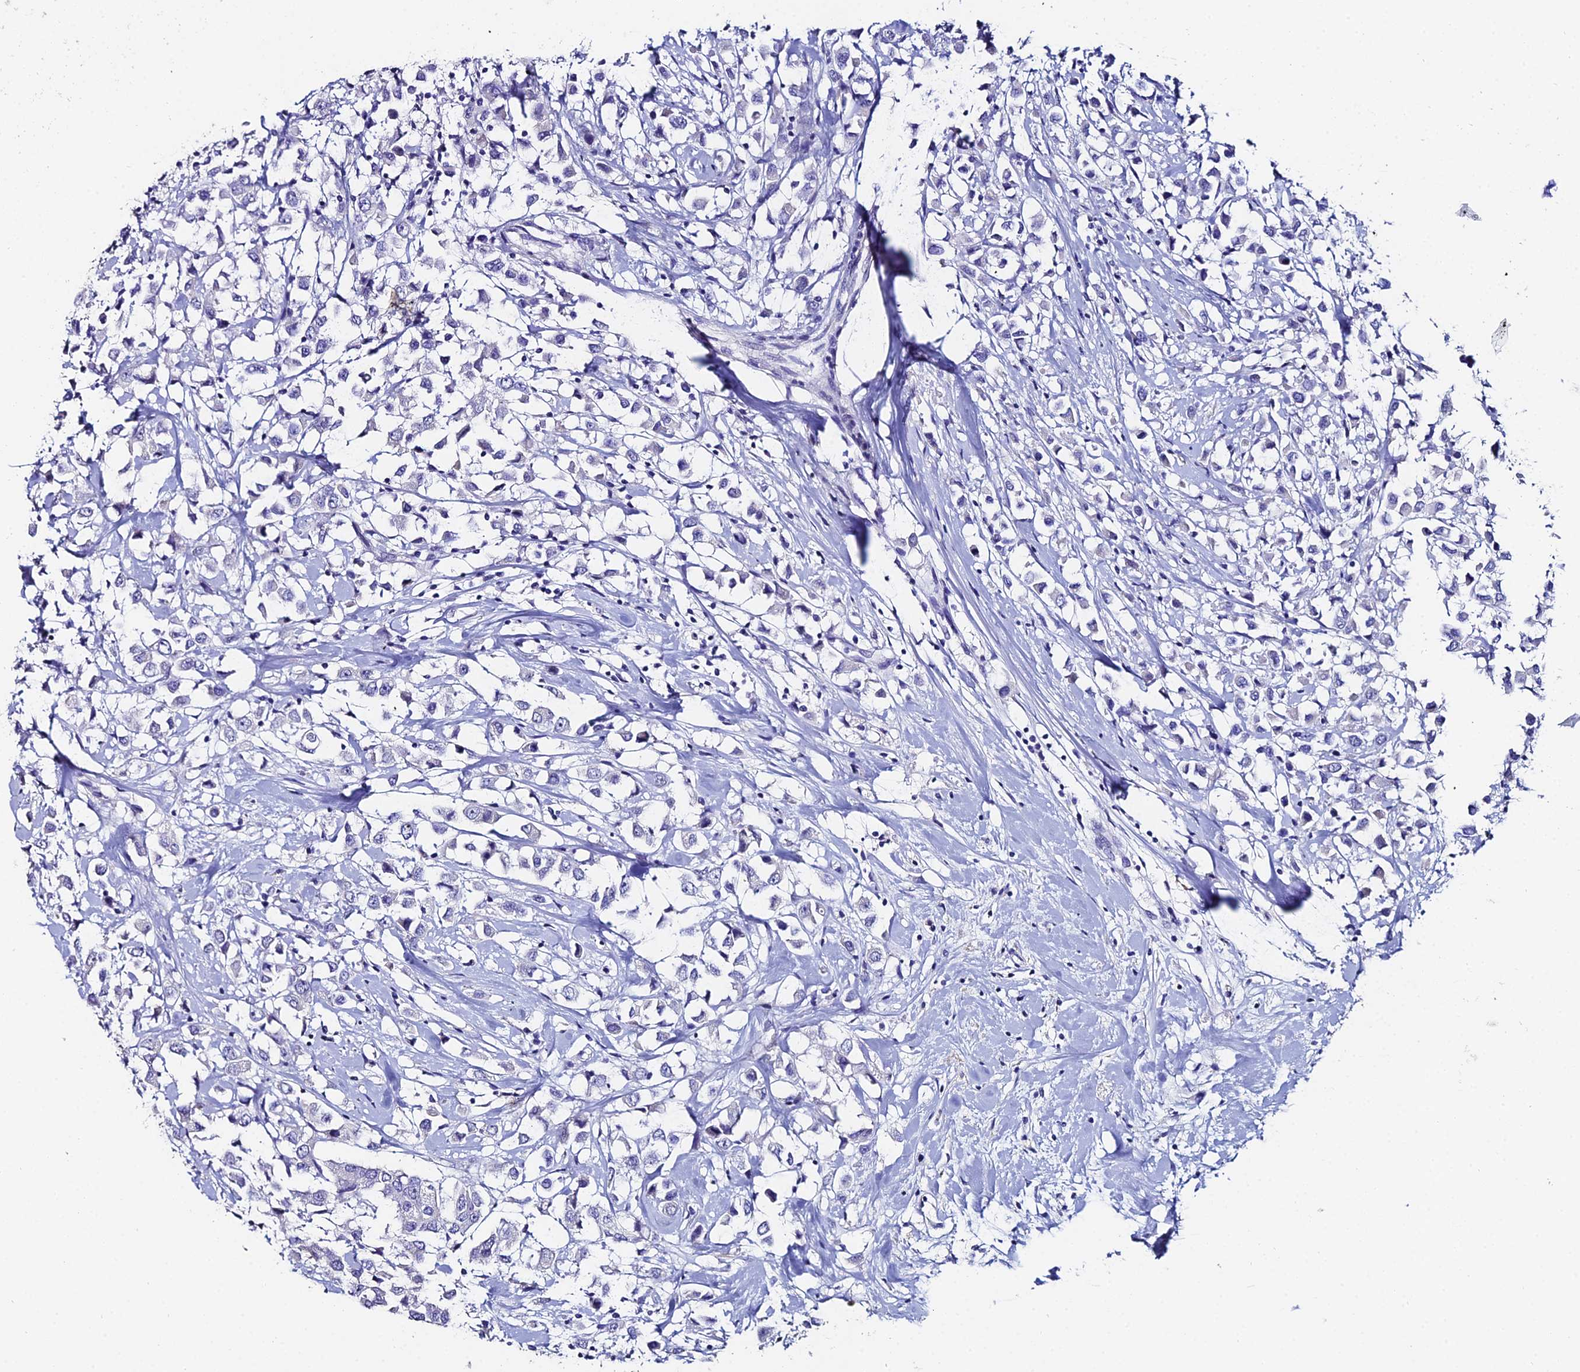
{"staining": {"intensity": "negative", "quantity": "none", "location": "none"}, "tissue": "breast cancer", "cell_type": "Tumor cells", "image_type": "cancer", "snomed": [{"axis": "morphology", "description": "Duct carcinoma"}, {"axis": "topography", "description": "Breast"}], "caption": "DAB (3,3'-diaminobenzidine) immunohistochemical staining of breast cancer (invasive ductal carcinoma) shows no significant positivity in tumor cells.", "gene": "ESRRG", "patient": {"sex": "female", "age": 61}}